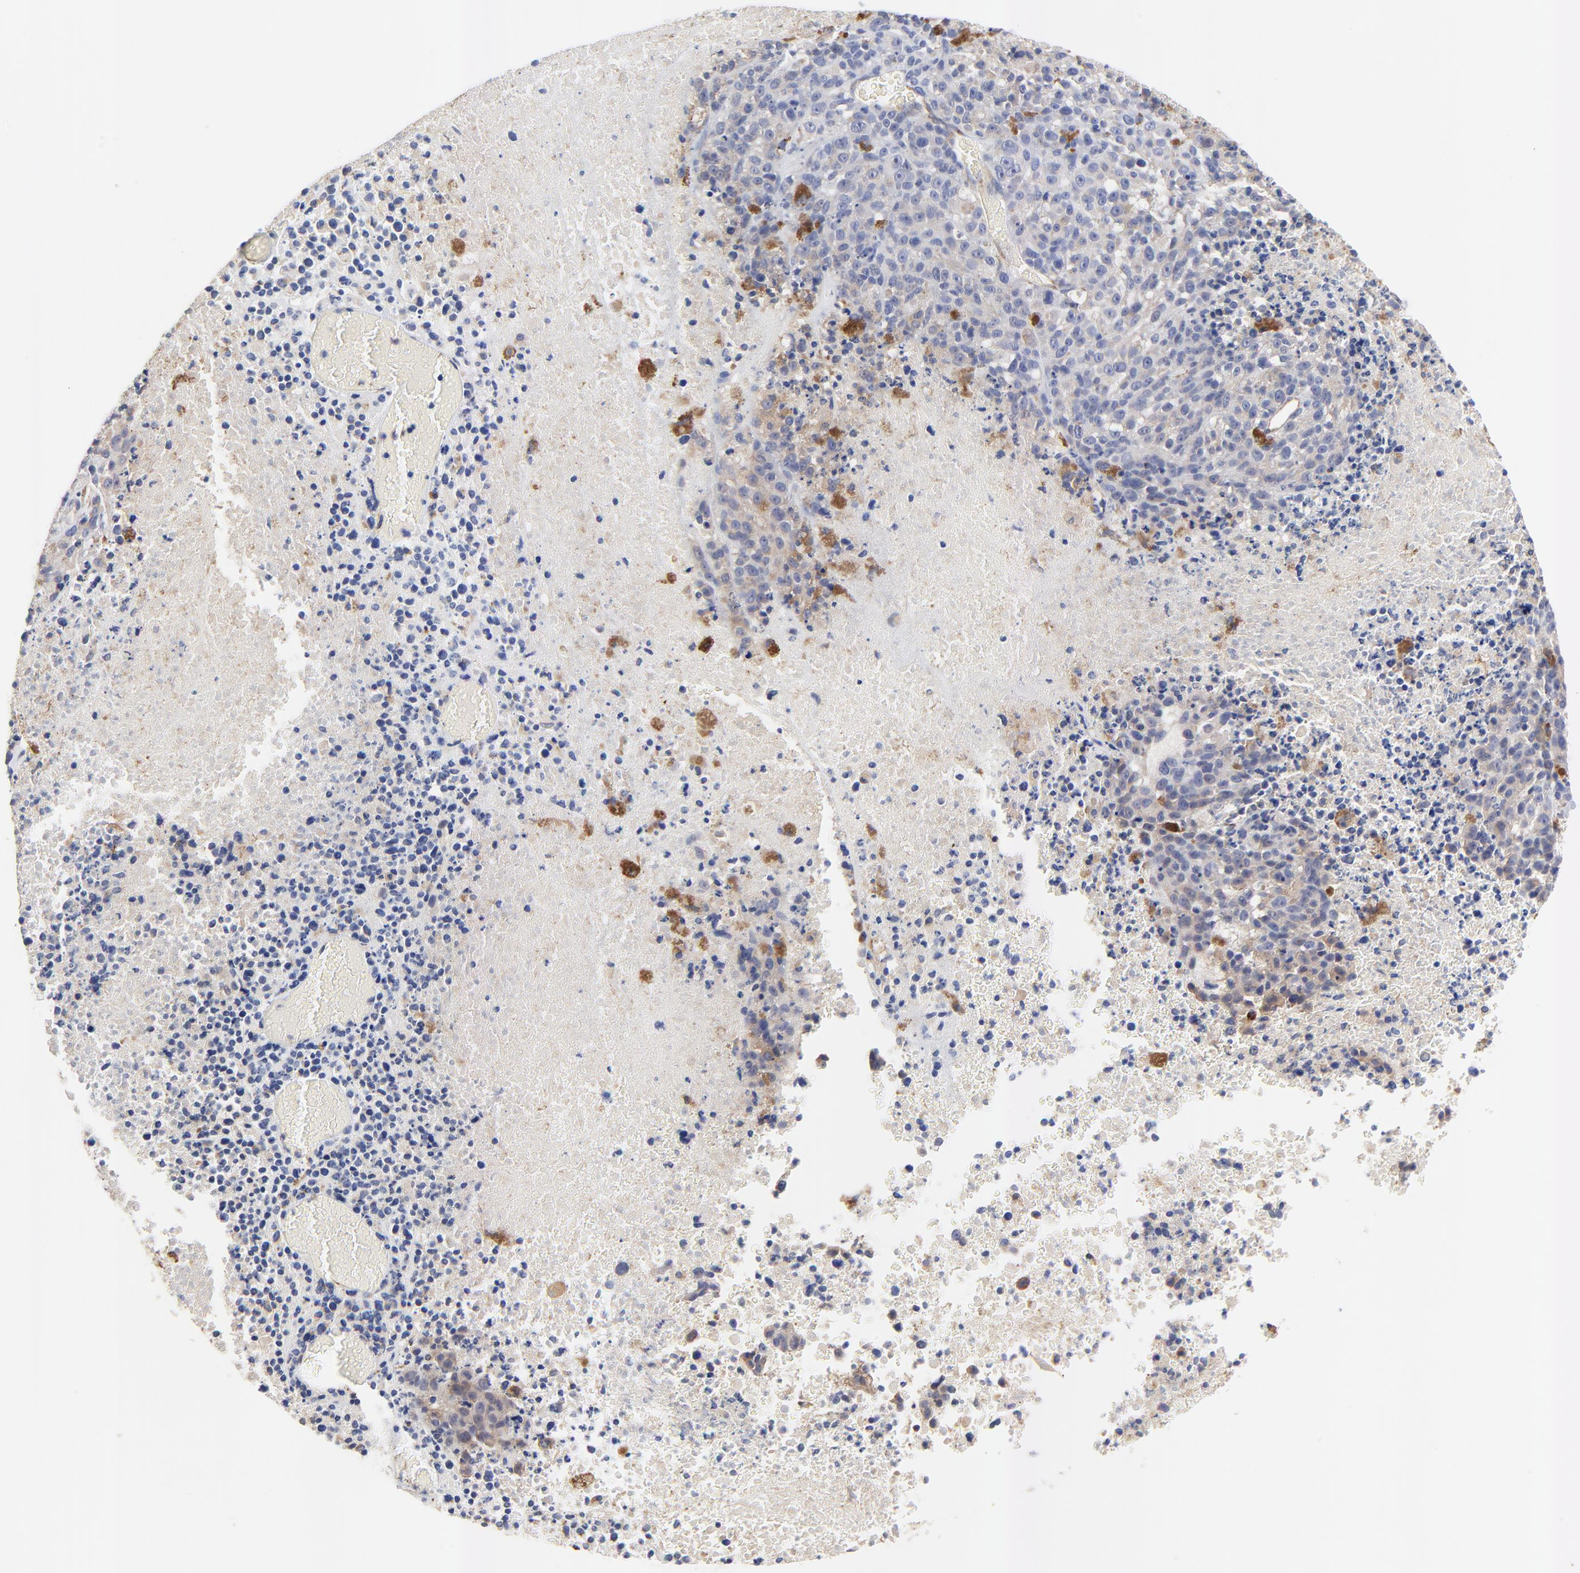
{"staining": {"intensity": "weak", "quantity": "25%-75%", "location": "cytoplasmic/membranous"}, "tissue": "melanoma", "cell_type": "Tumor cells", "image_type": "cancer", "snomed": [{"axis": "morphology", "description": "Malignant melanoma, Metastatic site"}, {"axis": "topography", "description": "Cerebral cortex"}], "caption": "Immunohistochemistry (IHC) image of human malignant melanoma (metastatic site) stained for a protein (brown), which displays low levels of weak cytoplasmic/membranous staining in about 25%-75% of tumor cells.", "gene": "FBXL2", "patient": {"sex": "female", "age": 52}}